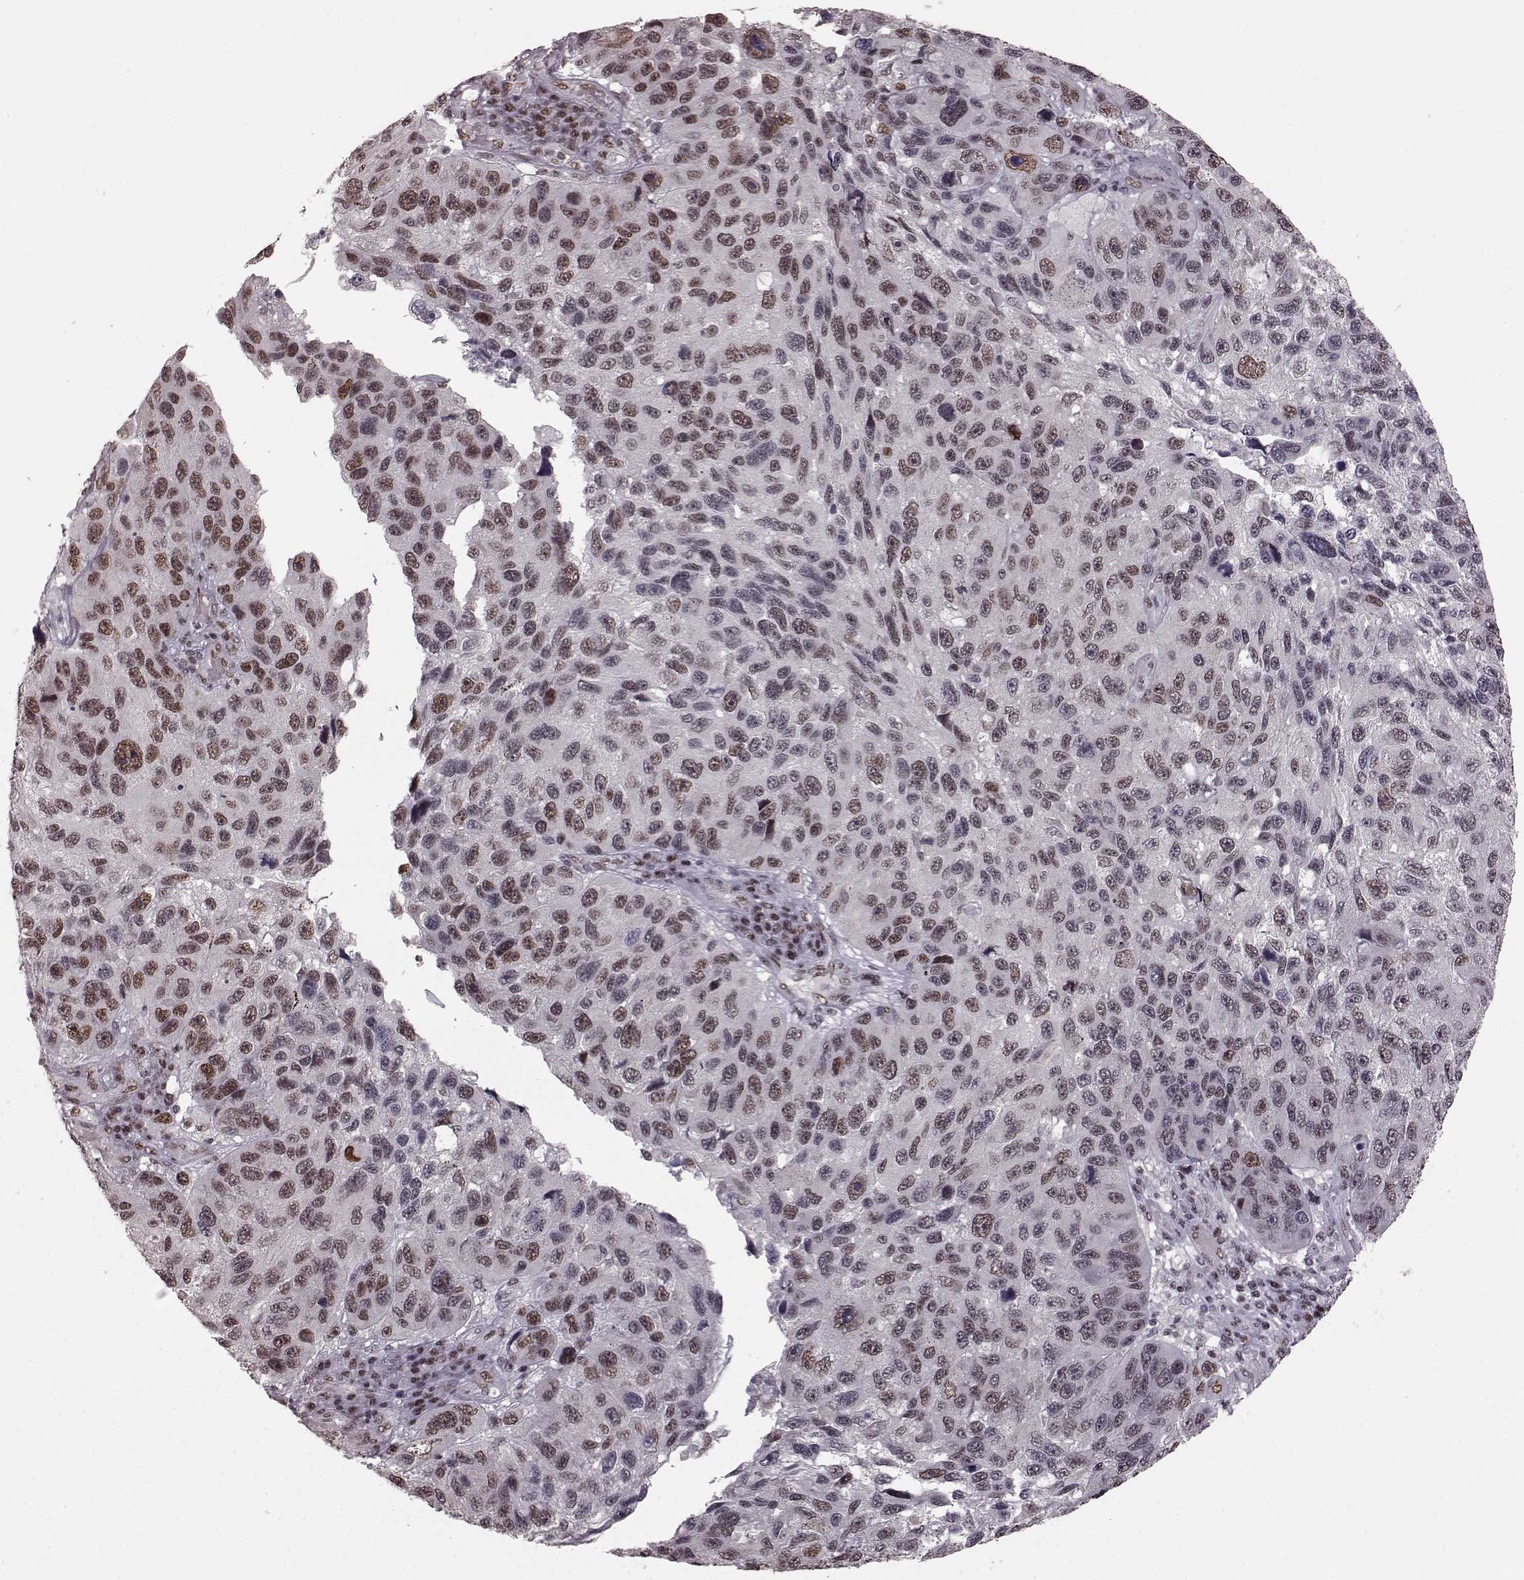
{"staining": {"intensity": "moderate", "quantity": "25%-75%", "location": "nuclear"}, "tissue": "melanoma", "cell_type": "Tumor cells", "image_type": "cancer", "snomed": [{"axis": "morphology", "description": "Malignant melanoma, NOS"}, {"axis": "topography", "description": "Skin"}], "caption": "Malignant melanoma stained for a protein (brown) reveals moderate nuclear positive positivity in approximately 25%-75% of tumor cells.", "gene": "NR2C1", "patient": {"sex": "male", "age": 53}}